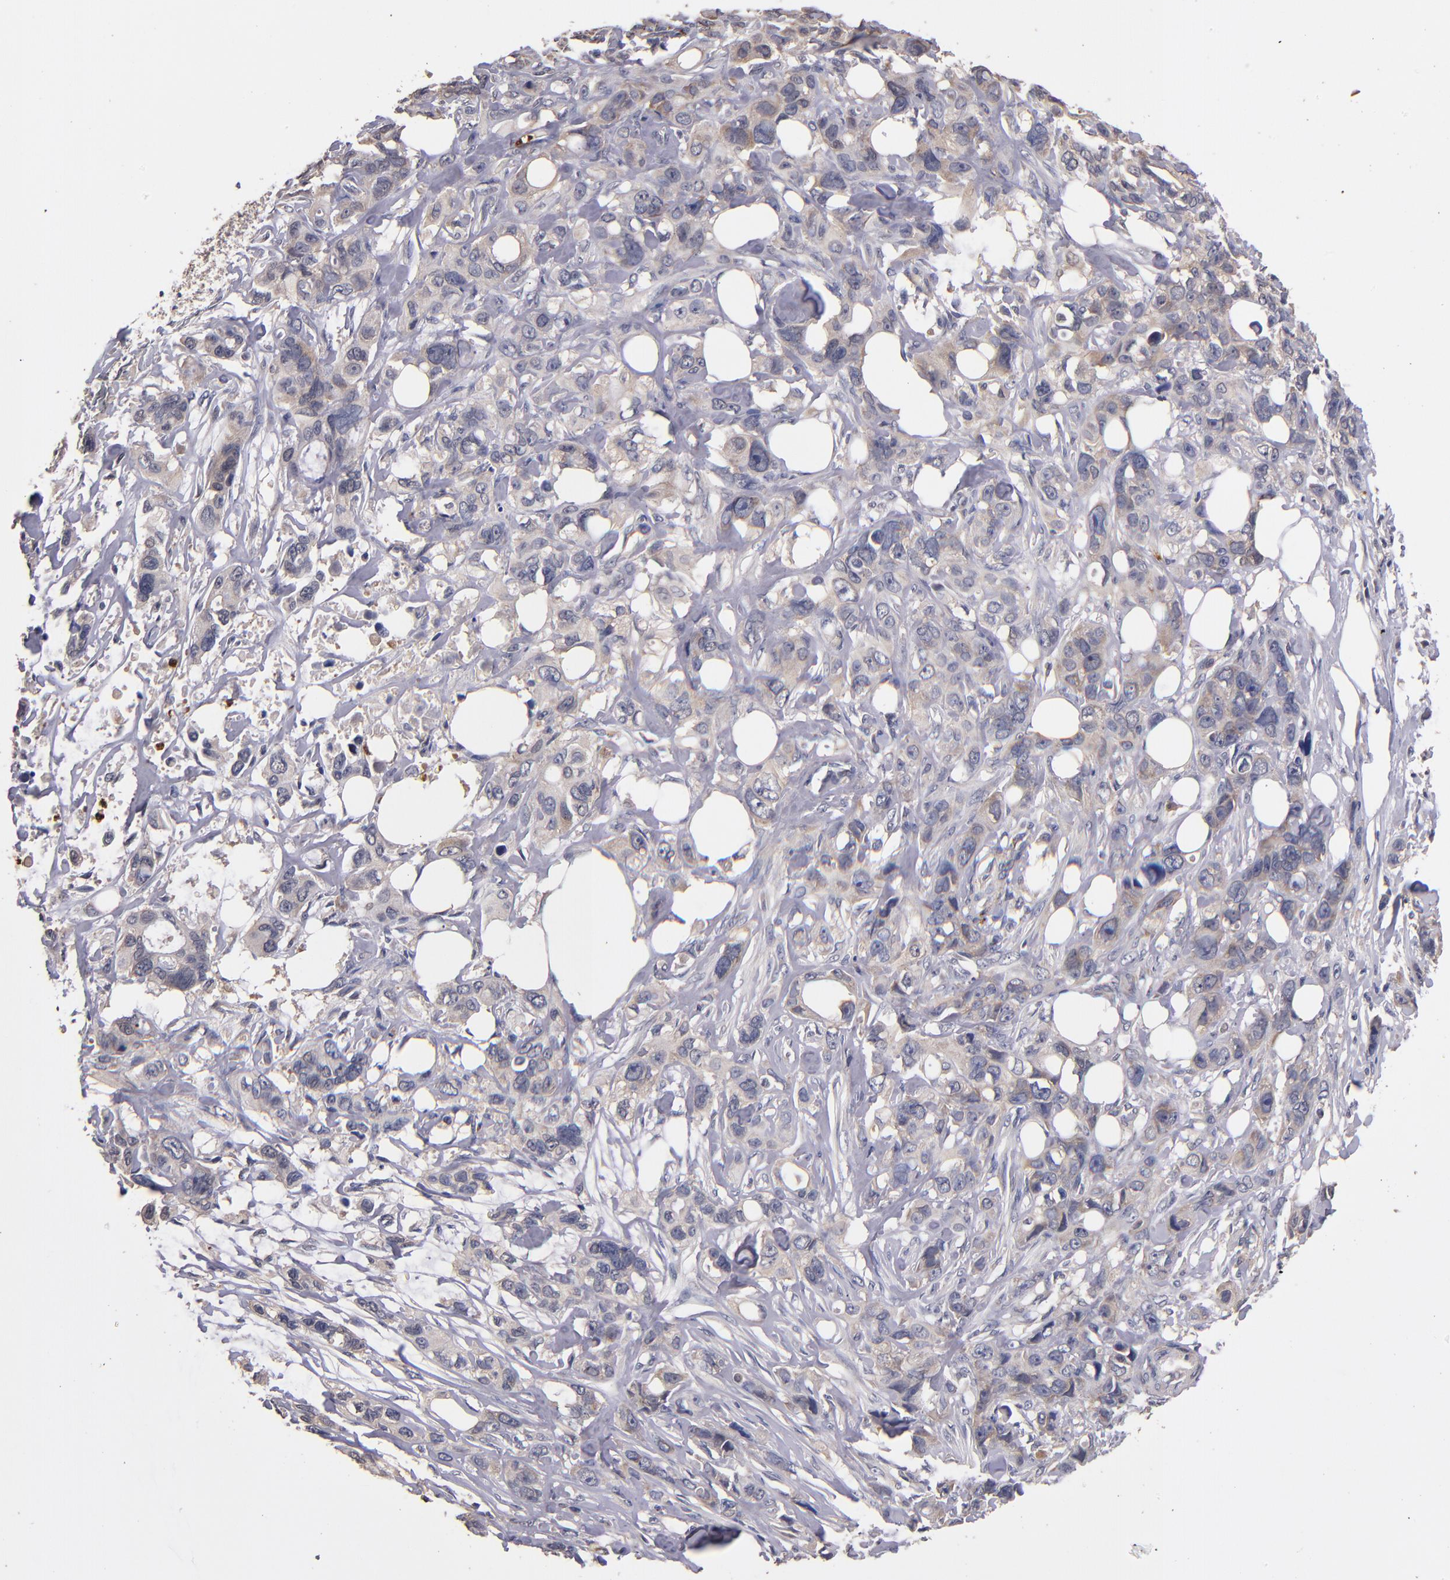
{"staining": {"intensity": "weak", "quantity": "25%-75%", "location": "cytoplasmic/membranous"}, "tissue": "stomach cancer", "cell_type": "Tumor cells", "image_type": "cancer", "snomed": [{"axis": "morphology", "description": "Adenocarcinoma, NOS"}, {"axis": "topography", "description": "Stomach, upper"}], "caption": "Immunohistochemical staining of human adenocarcinoma (stomach) exhibits weak cytoplasmic/membranous protein expression in approximately 25%-75% of tumor cells.", "gene": "TTLL12", "patient": {"sex": "male", "age": 47}}